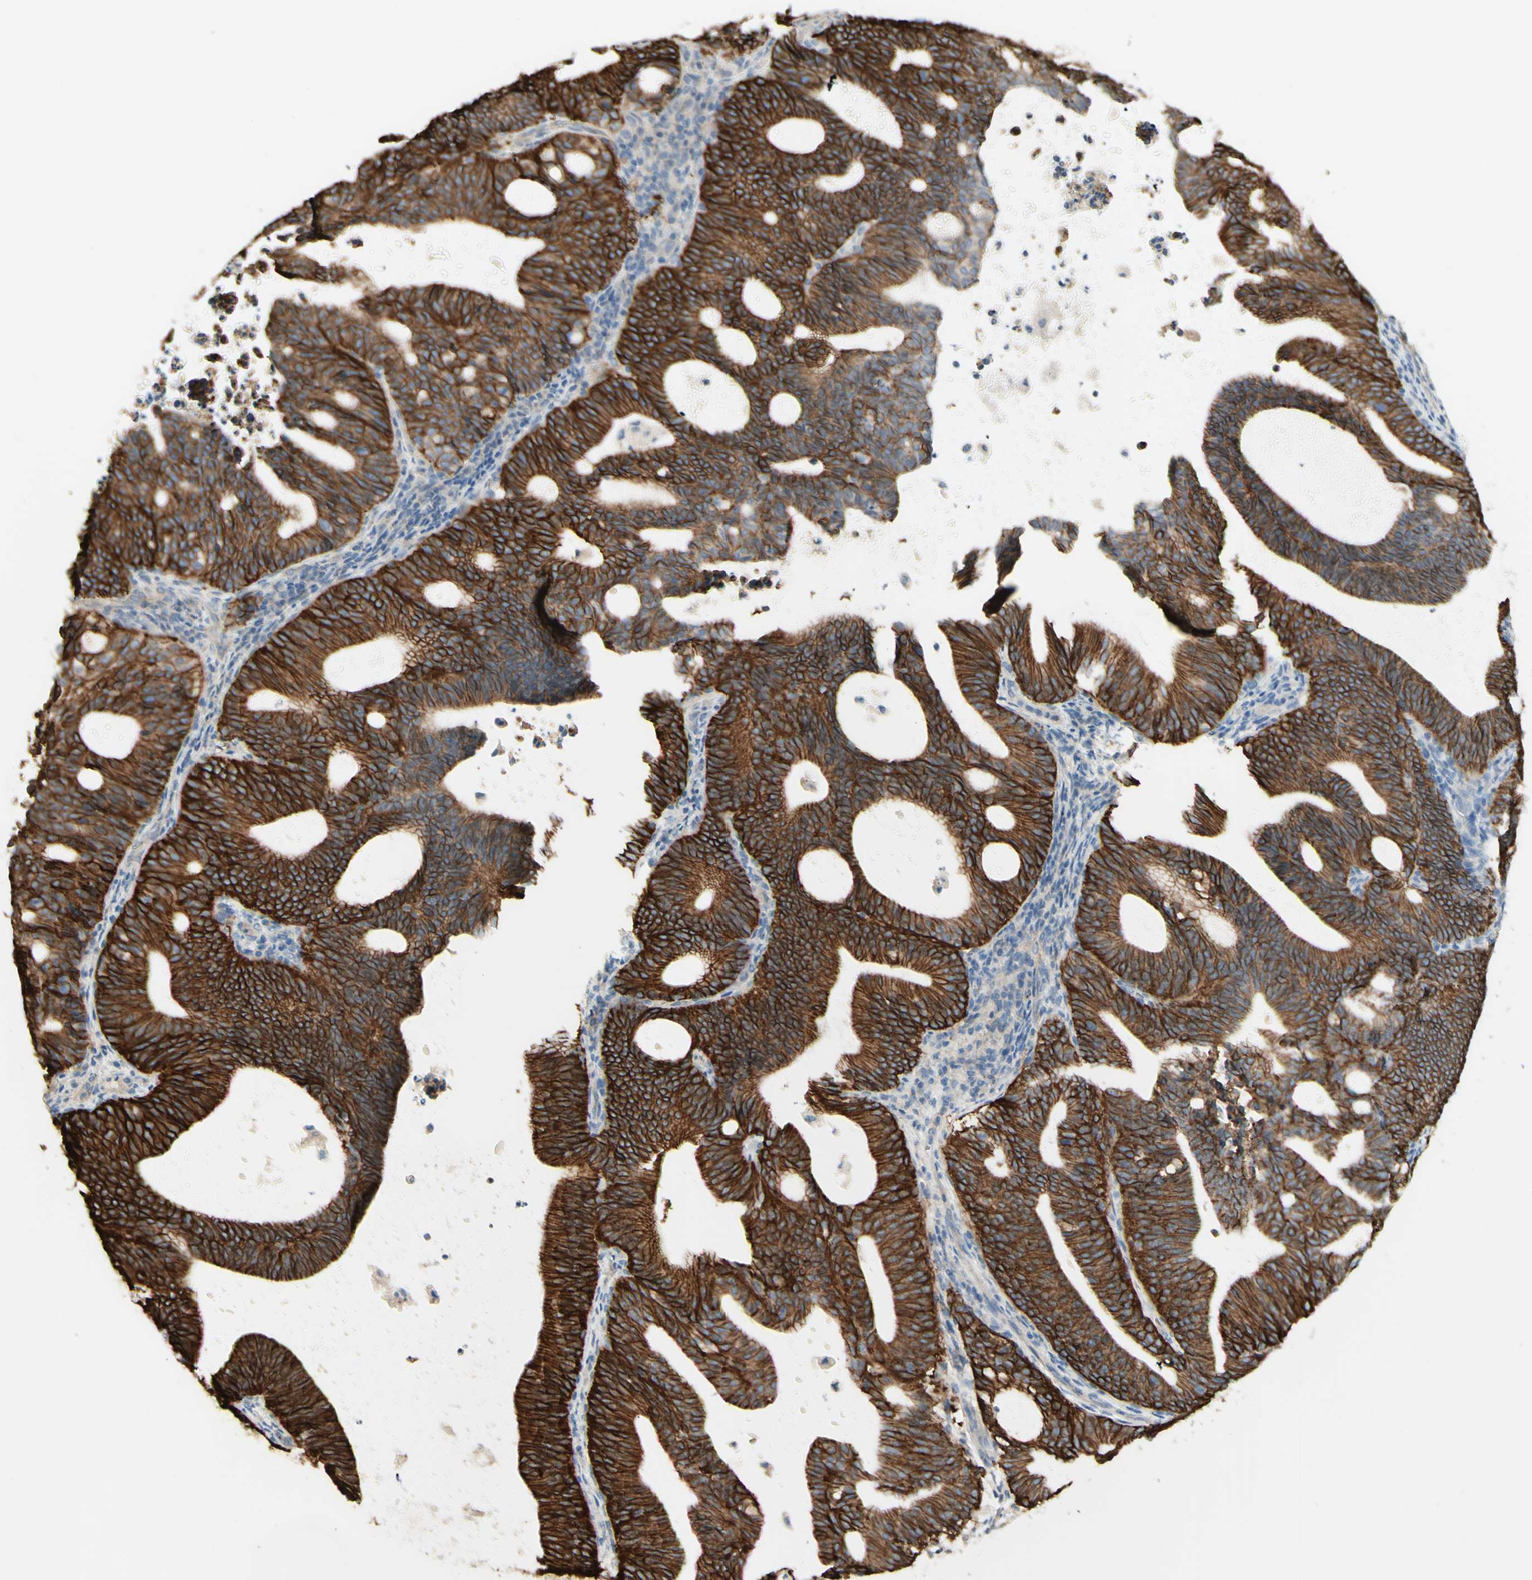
{"staining": {"intensity": "strong", "quantity": ">75%", "location": "cytoplasmic/membranous"}, "tissue": "endometrial cancer", "cell_type": "Tumor cells", "image_type": "cancer", "snomed": [{"axis": "morphology", "description": "Adenocarcinoma, NOS"}, {"axis": "topography", "description": "Uterus"}], "caption": "The image shows a brown stain indicating the presence of a protein in the cytoplasmic/membranous of tumor cells in endometrial adenocarcinoma. The staining is performed using DAB (3,3'-diaminobenzidine) brown chromogen to label protein expression. The nuclei are counter-stained blue using hematoxylin.", "gene": "RNF149", "patient": {"sex": "female", "age": 83}}